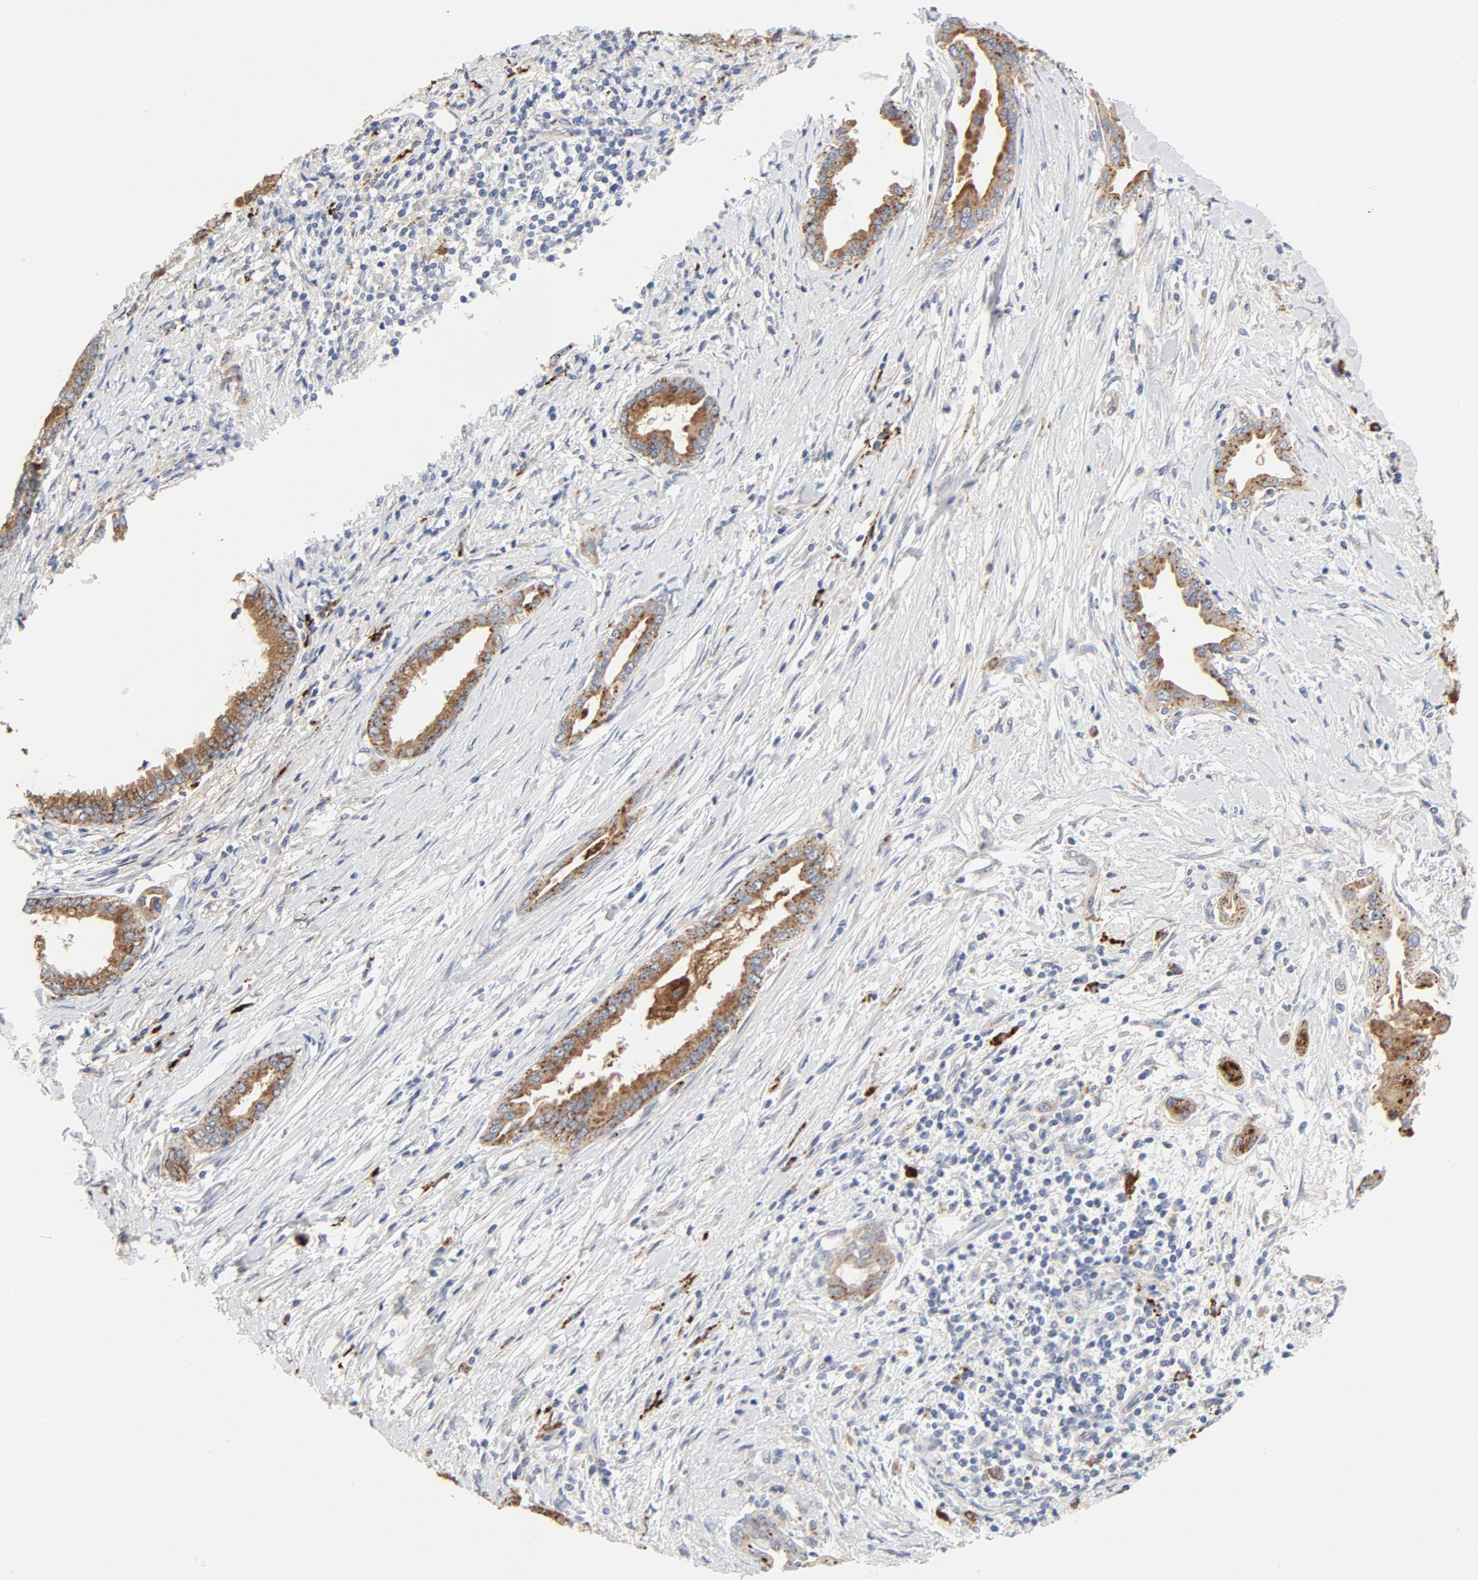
{"staining": {"intensity": "moderate", "quantity": ">75%", "location": "cytoplasmic/membranous"}, "tissue": "pancreatic cancer", "cell_type": "Tumor cells", "image_type": "cancer", "snomed": [{"axis": "morphology", "description": "Adenocarcinoma, NOS"}, {"axis": "topography", "description": "Pancreas"}], "caption": "Immunohistochemical staining of pancreatic cancer (adenocarcinoma) shows medium levels of moderate cytoplasmic/membranous protein expression in approximately >75% of tumor cells. The staining is performed using DAB (3,3'-diaminobenzidine) brown chromogen to label protein expression. The nuclei are counter-stained blue using hematoxylin.", "gene": "MAGEB17", "patient": {"sex": "female", "age": 64}}